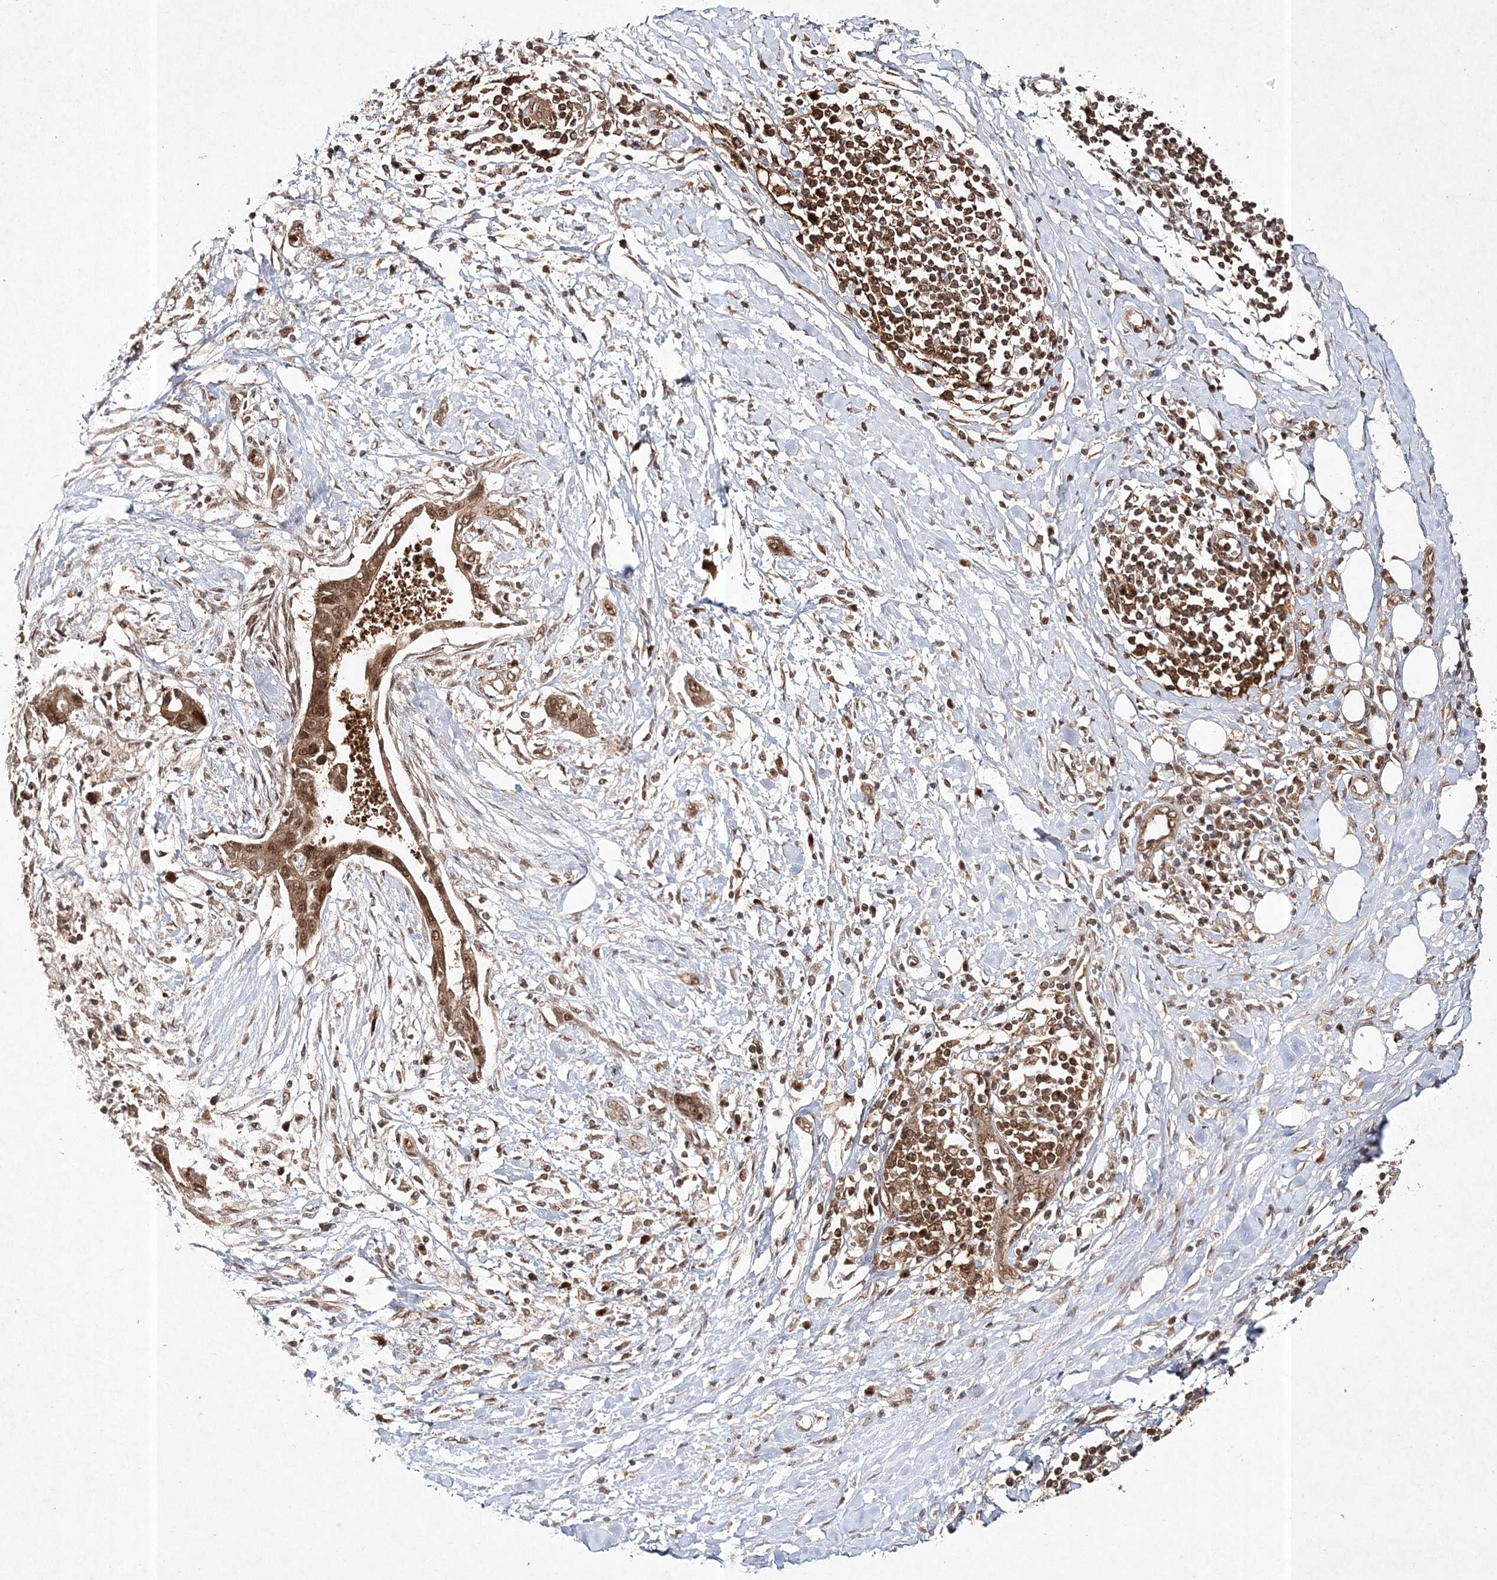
{"staining": {"intensity": "moderate", "quantity": ">75%", "location": "cytoplasmic/membranous,nuclear"}, "tissue": "pancreatic cancer", "cell_type": "Tumor cells", "image_type": "cancer", "snomed": [{"axis": "morphology", "description": "Normal tissue, NOS"}, {"axis": "morphology", "description": "Adenocarcinoma, NOS"}, {"axis": "topography", "description": "Pancreas"}, {"axis": "topography", "description": "Peripheral nerve tissue"}], "caption": "Protein staining demonstrates moderate cytoplasmic/membranous and nuclear expression in approximately >75% of tumor cells in adenocarcinoma (pancreatic).", "gene": "NIF3L1", "patient": {"sex": "male", "age": 59}}